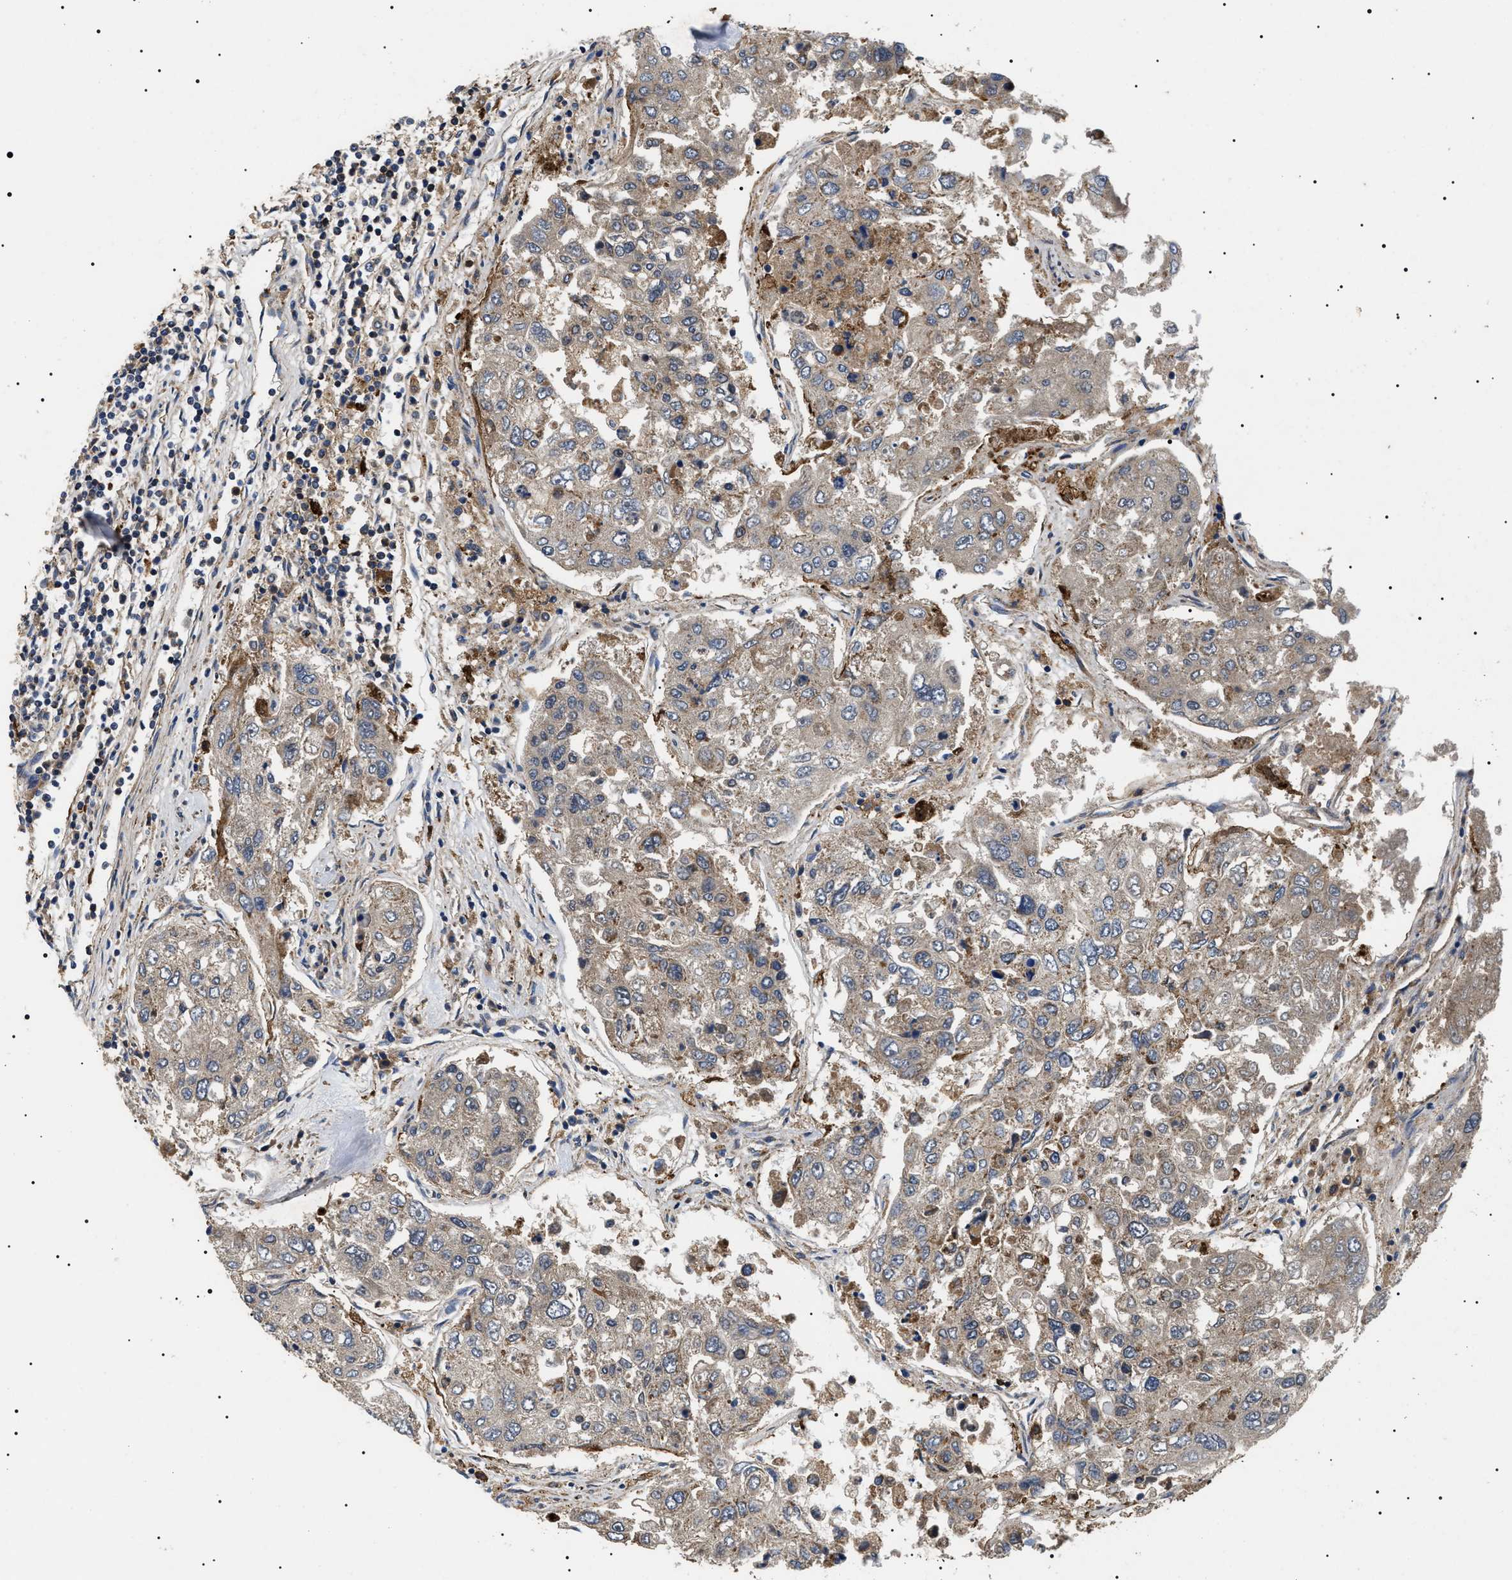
{"staining": {"intensity": "weak", "quantity": ">75%", "location": "cytoplasmic/membranous"}, "tissue": "urothelial cancer", "cell_type": "Tumor cells", "image_type": "cancer", "snomed": [{"axis": "morphology", "description": "Urothelial carcinoma, High grade"}, {"axis": "topography", "description": "Lymph node"}, {"axis": "topography", "description": "Urinary bladder"}], "caption": "Immunohistochemical staining of human urothelial cancer demonstrates low levels of weak cytoplasmic/membranous positivity in about >75% of tumor cells. The staining was performed using DAB, with brown indicating positive protein expression. Nuclei are stained blue with hematoxylin.", "gene": "OXSM", "patient": {"sex": "male", "age": 51}}